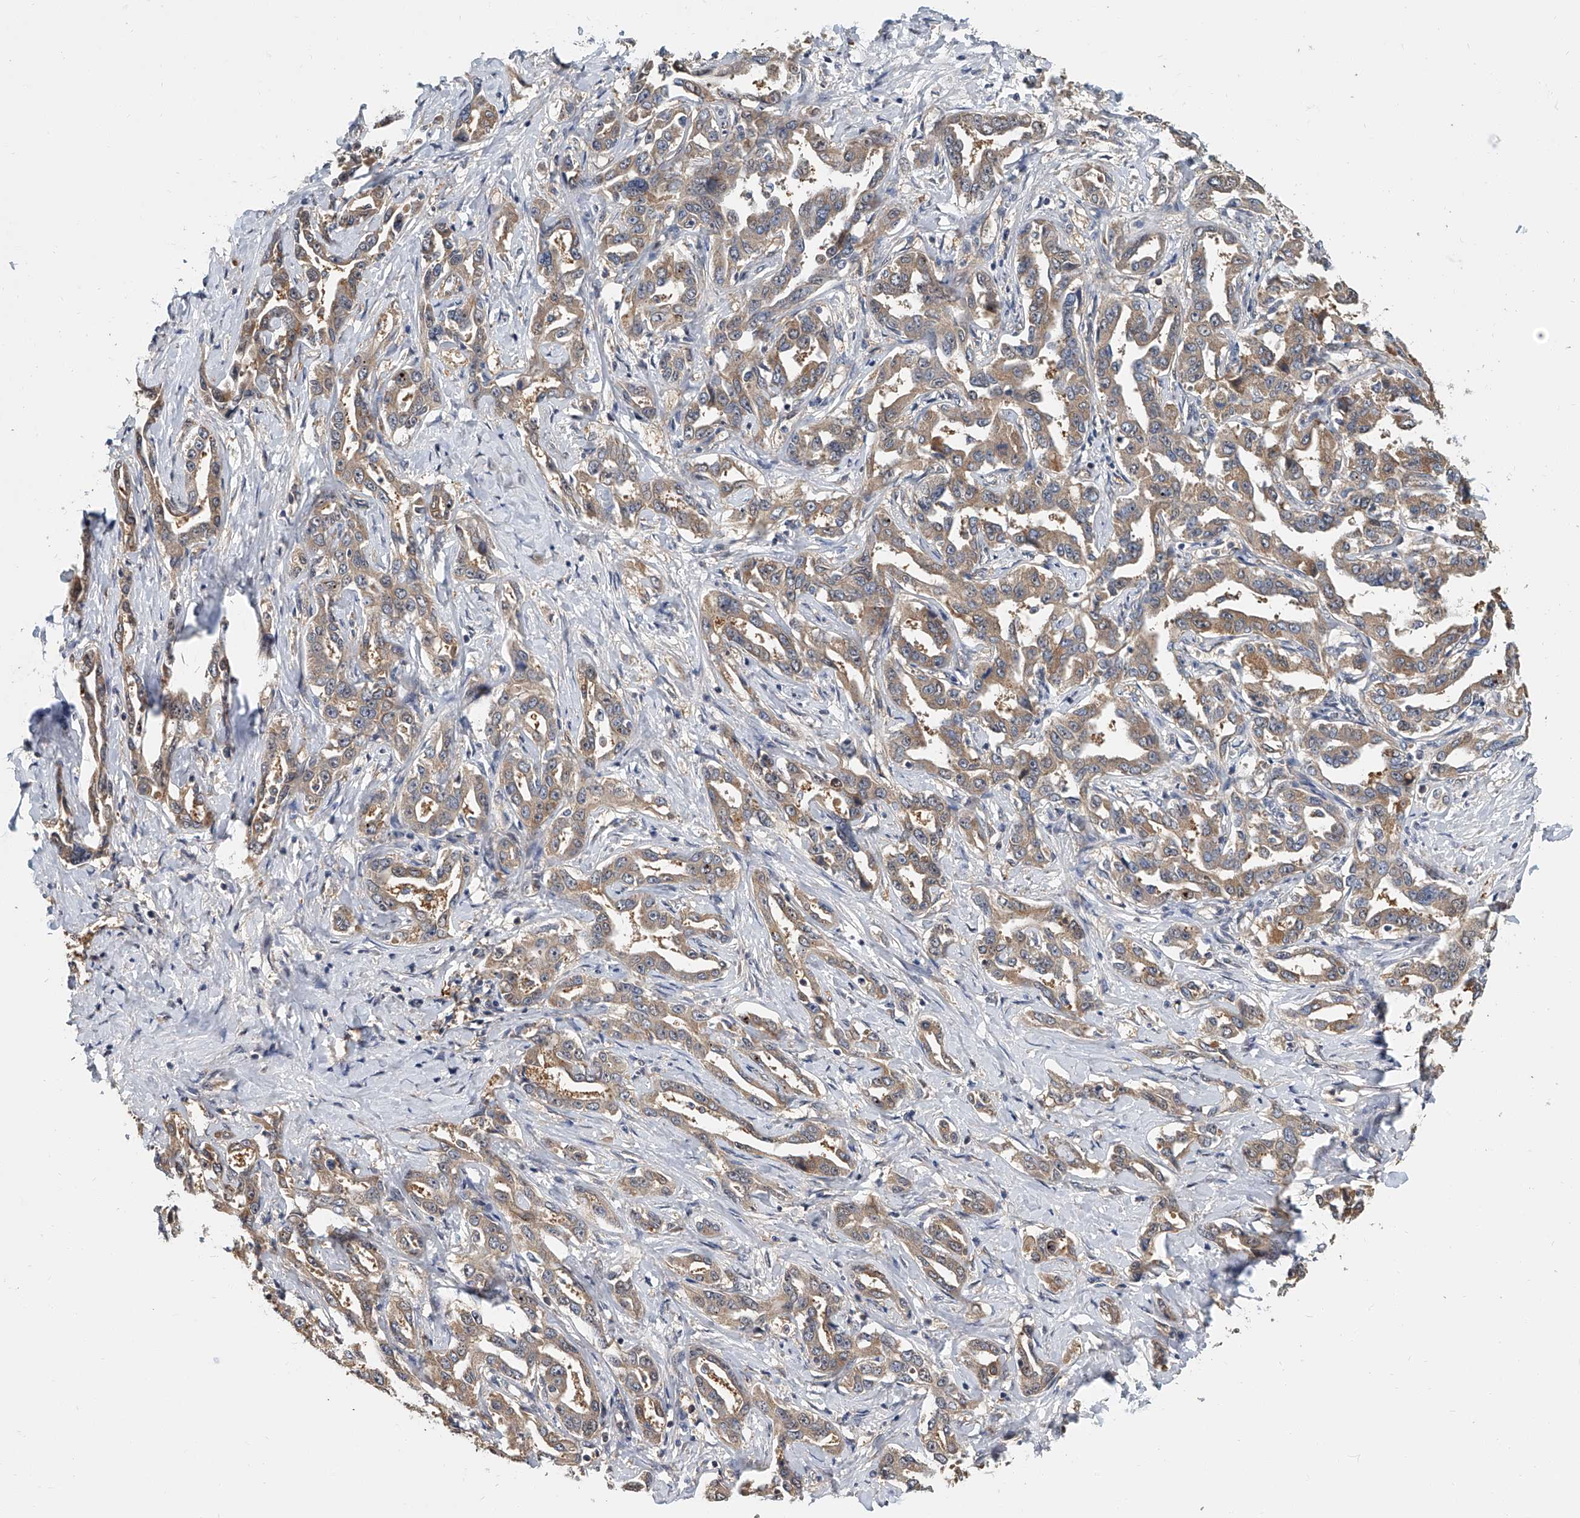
{"staining": {"intensity": "weak", "quantity": ">75%", "location": "cytoplasmic/membranous"}, "tissue": "liver cancer", "cell_type": "Tumor cells", "image_type": "cancer", "snomed": [{"axis": "morphology", "description": "Cholangiocarcinoma"}, {"axis": "topography", "description": "Liver"}], "caption": "The immunohistochemical stain labels weak cytoplasmic/membranous positivity in tumor cells of liver cholangiocarcinoma tissue. (Brightfield microscopy of DAB IHC at high magnification).", "gene": "CD200", "patient": {"sex": "male", "age": 59}}